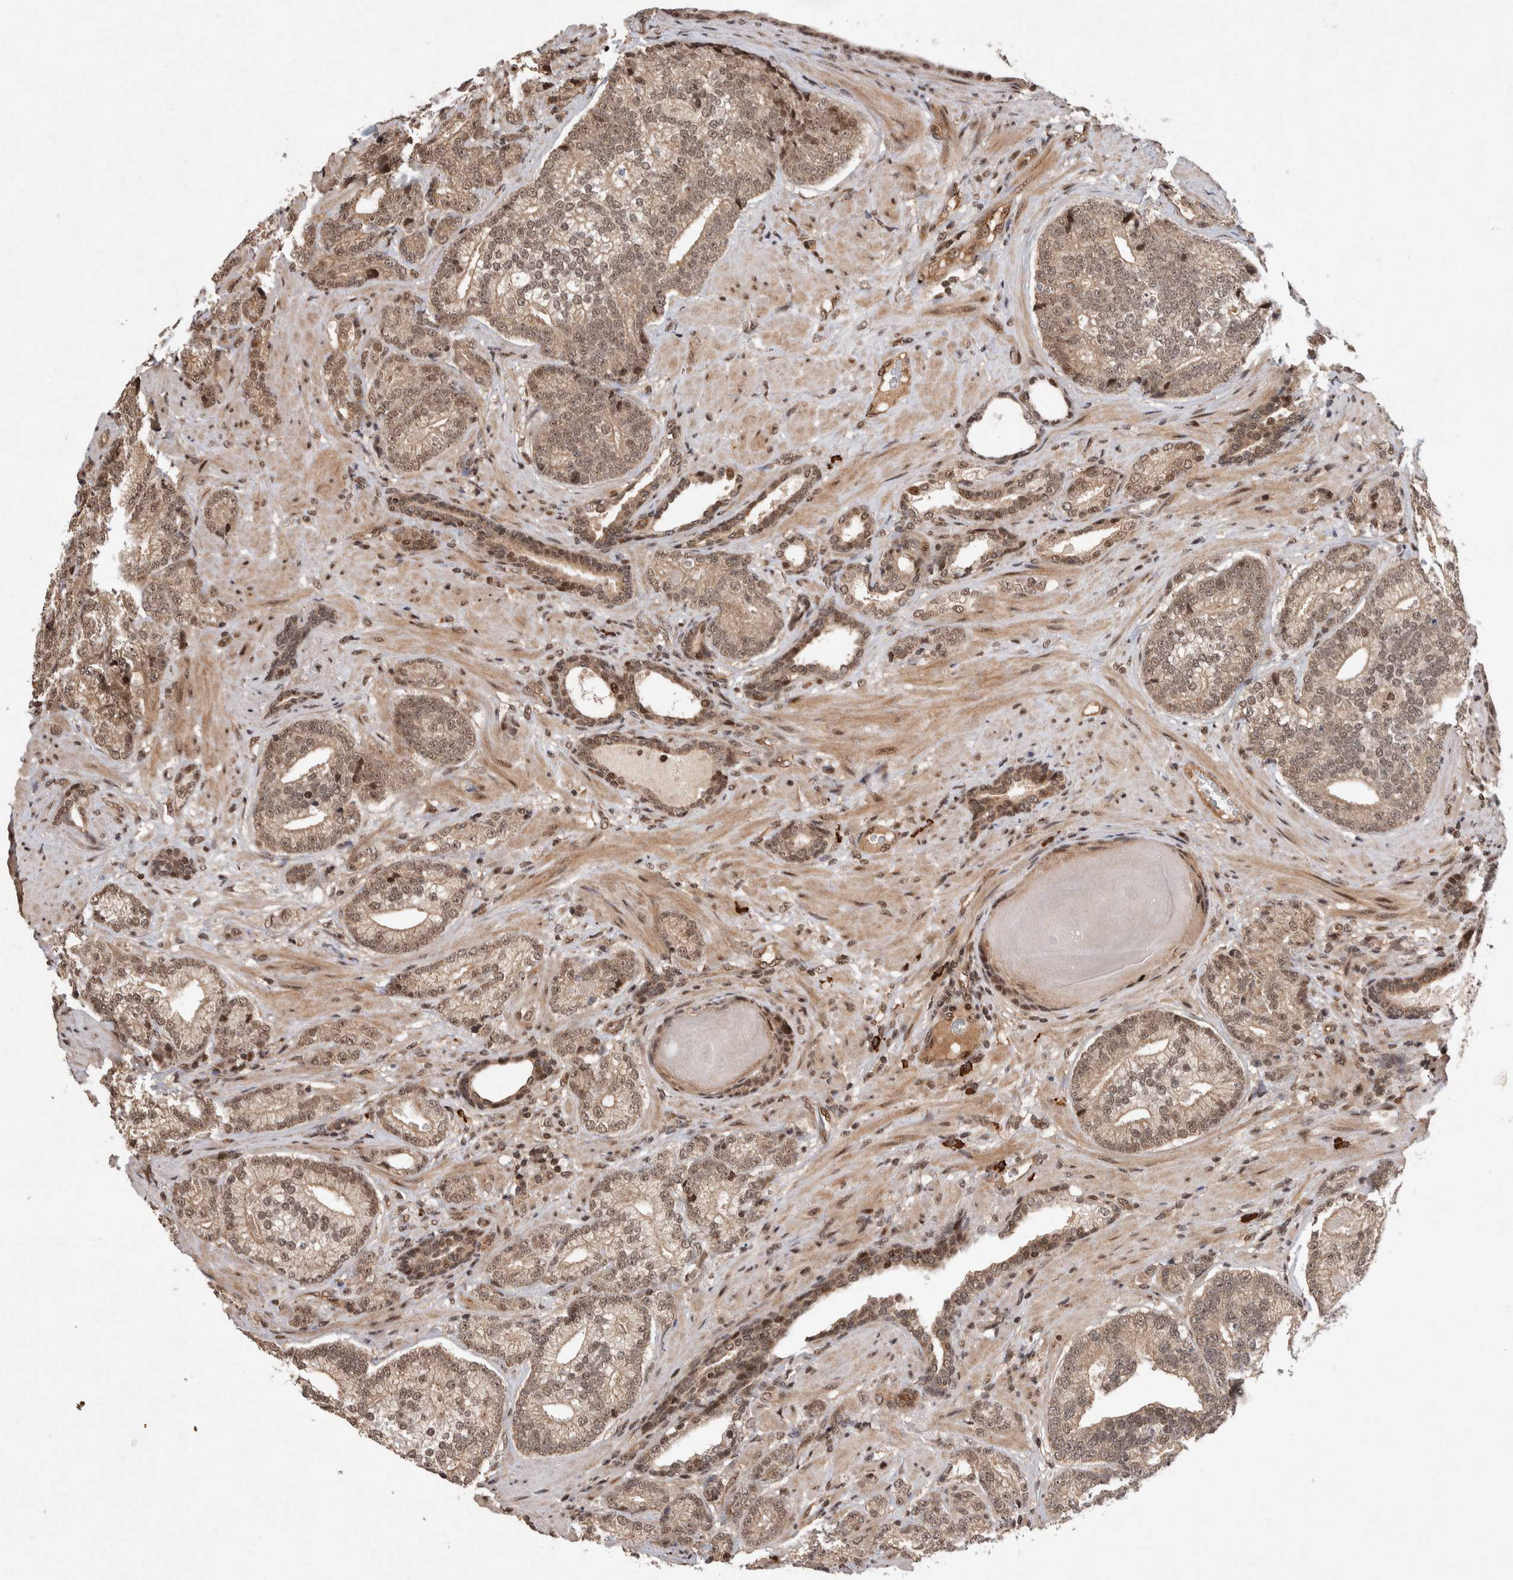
{"staining": {"intensity": "moderate", "quantity": ">75%", "location": "cytoplasmic/membranous,nuclear"}, "tissue": "prostate cancer", "cell_type": "Tumor cells", "image_type": "cancer", "snomed": [{"axis": "morphology", "description": "Adenocarcinoma, High grade"}, {"axis": "topography", "description": "Prostate"}], "caption": "Immunohistochemistry micrograph of human prostate adenocarcinoma (high-grade) stained for a protein (brown), which demonstrates medium levels of moderate cytoplasmic/membranous and nuclear staining in approximately >75% of tumor cells.", "gene": "TOR1B", "patient": {"sex": "male", "age": 61}}